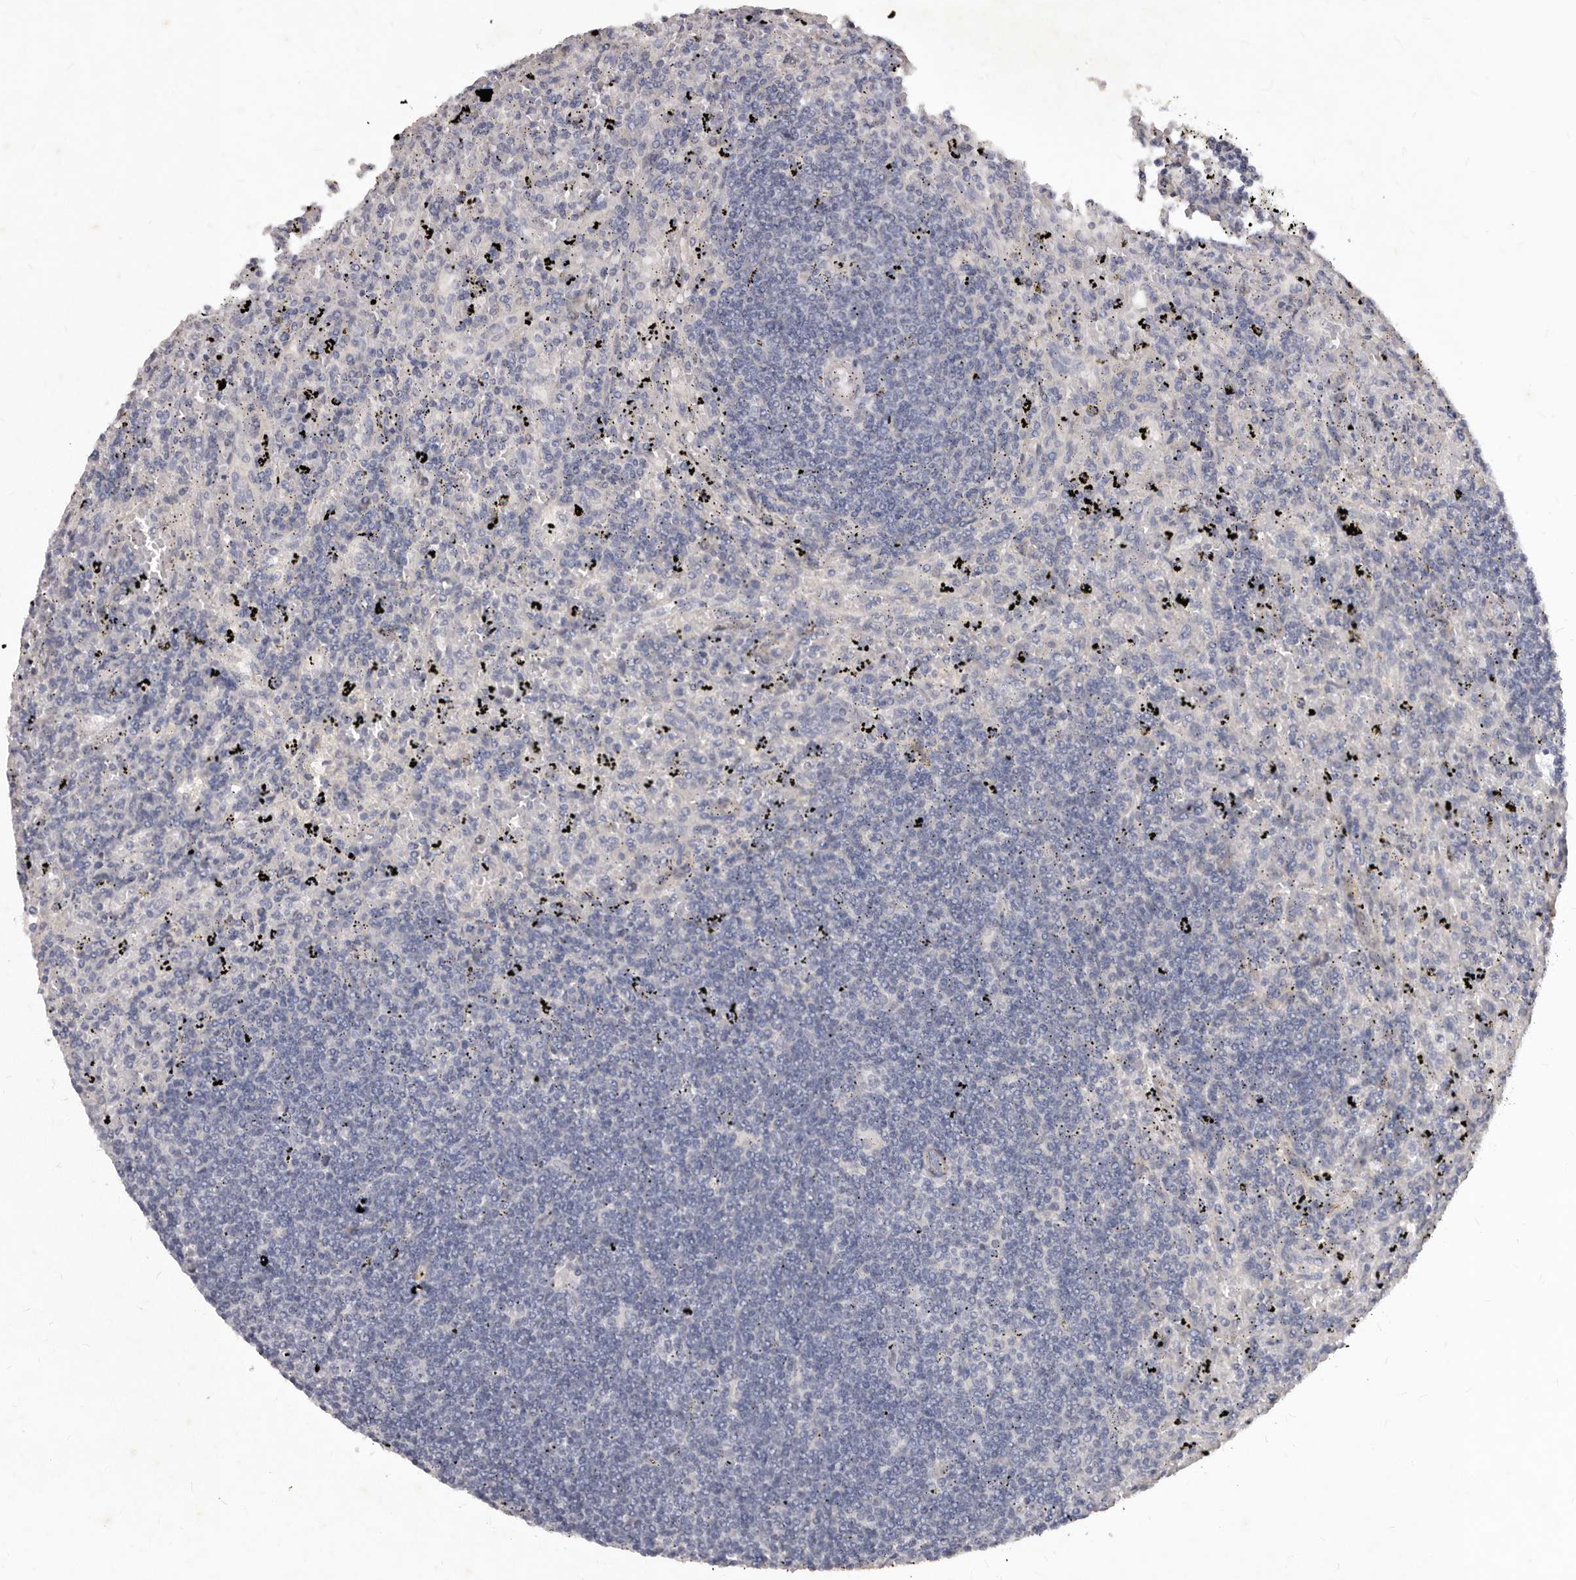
{"staining": {"intensity": "negative", "quantity": "none", "location": "none"}, "tissue": "lymphoma", "cell_type": "Tumor cells", "image_type": "cancer", "snomed": [{"axis": "morphology", "description": "Malignant lymphoma, non-Hodgkin's type, Low grade"}, {"axis": "topography", "description": "Spleen"}], "caption": "A photomicrograph of low-grade malignant lymphoma, non-Hodgkin's type stained for a protein exhibits no brown staining in tumor cells.", "gene": "GPRC5C", "patient": {"sex": "male", "age": 76}}